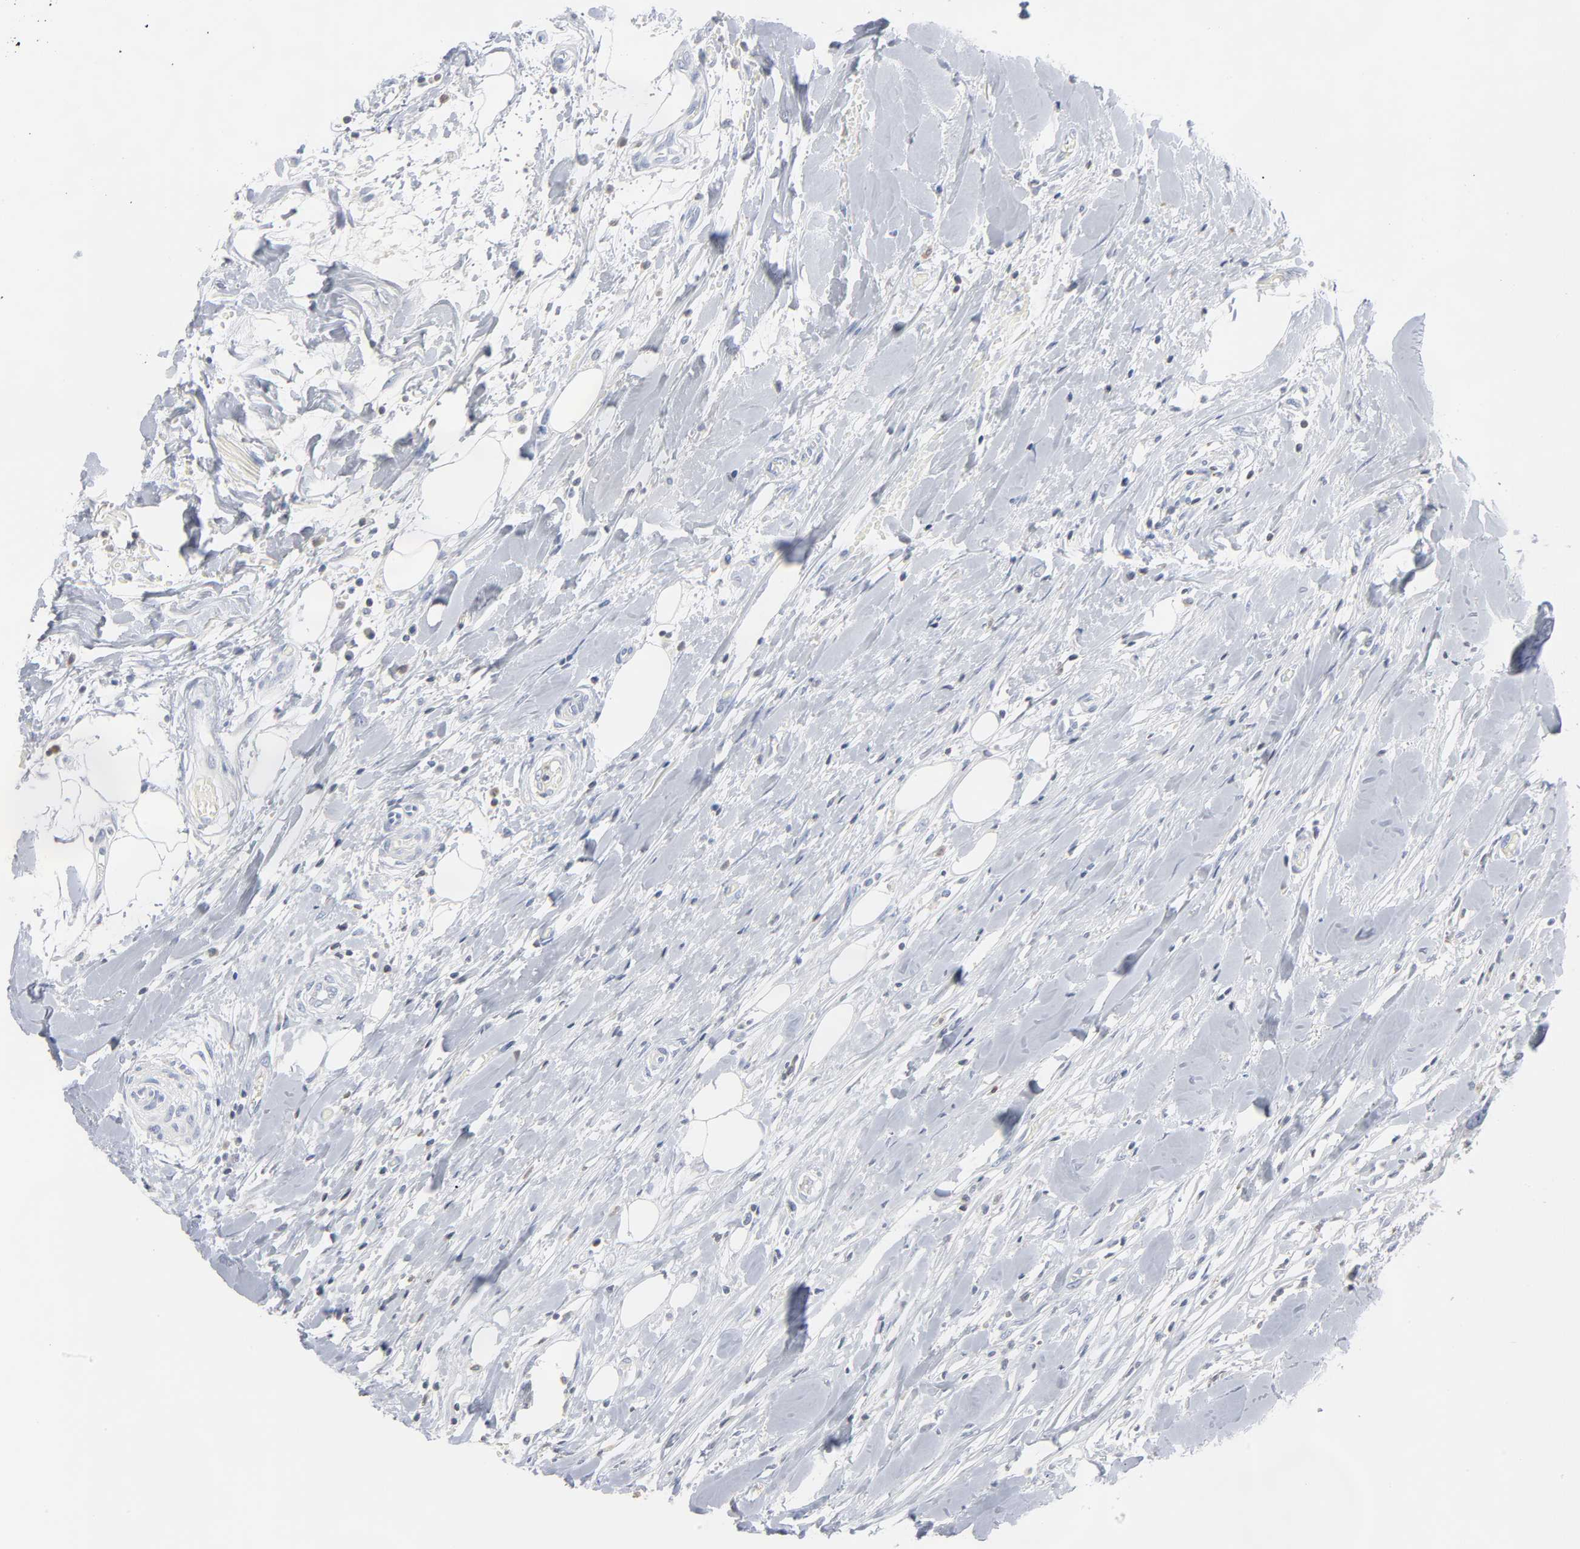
{"staining": {"intensity": "negative", "quantity": "none", "location": "none"}, "tissue": "head and neck cancer", "cell_type": "Tumor cells", "image_type": "cancer", "snomed": [{"axis": "morphology", "description": "Neoplasm, malignant, NOS"}, {"axis": "topography", "description": "Salivary gland"}, {"axis": "topography", "description": "Head-Neck"}], "caption": "The photomicrograph exhibits no staining of tumor cells in head and neck cancer.", "gene": "PTK2B", "patient": {"sex": "male", "age": 43}}